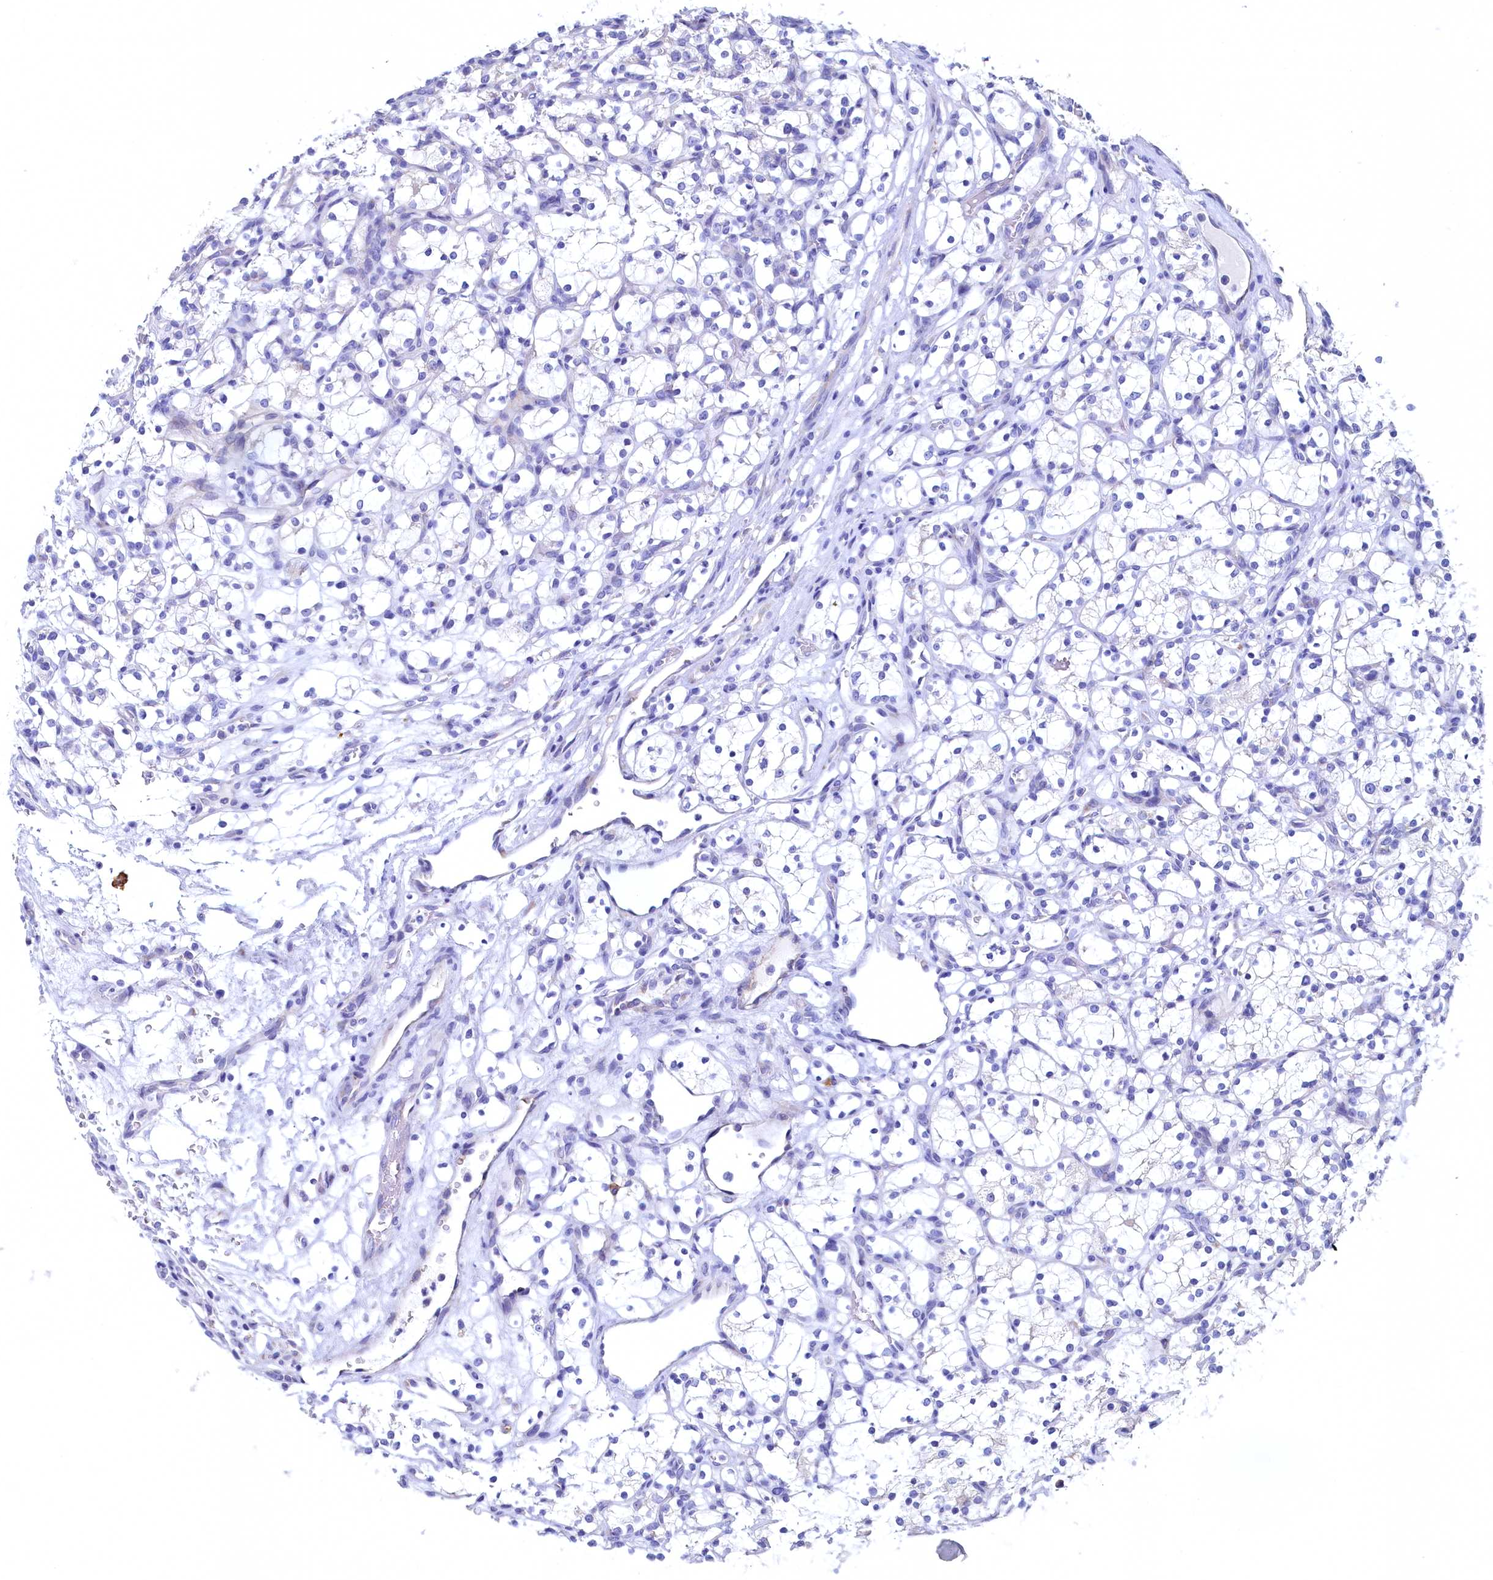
{"staining": {"intensity": "negative", "quantity": "none", "location": "none"}, "tissue": "renal cancer", "cell_type": "Tumor cells", "image_type": "cancer", "snomed": [{"axis": "morphology", "description": "Adenocarcinoma, NOS"}, {"axis": "topography", "description": "Kidney"}], "caption": "This is an immunohistochemistry histopathology image of renal cancer. There is no positivity in tumor cells.", "gene": "CBLIF", "patient": {"sex": "female", "age": 69}}